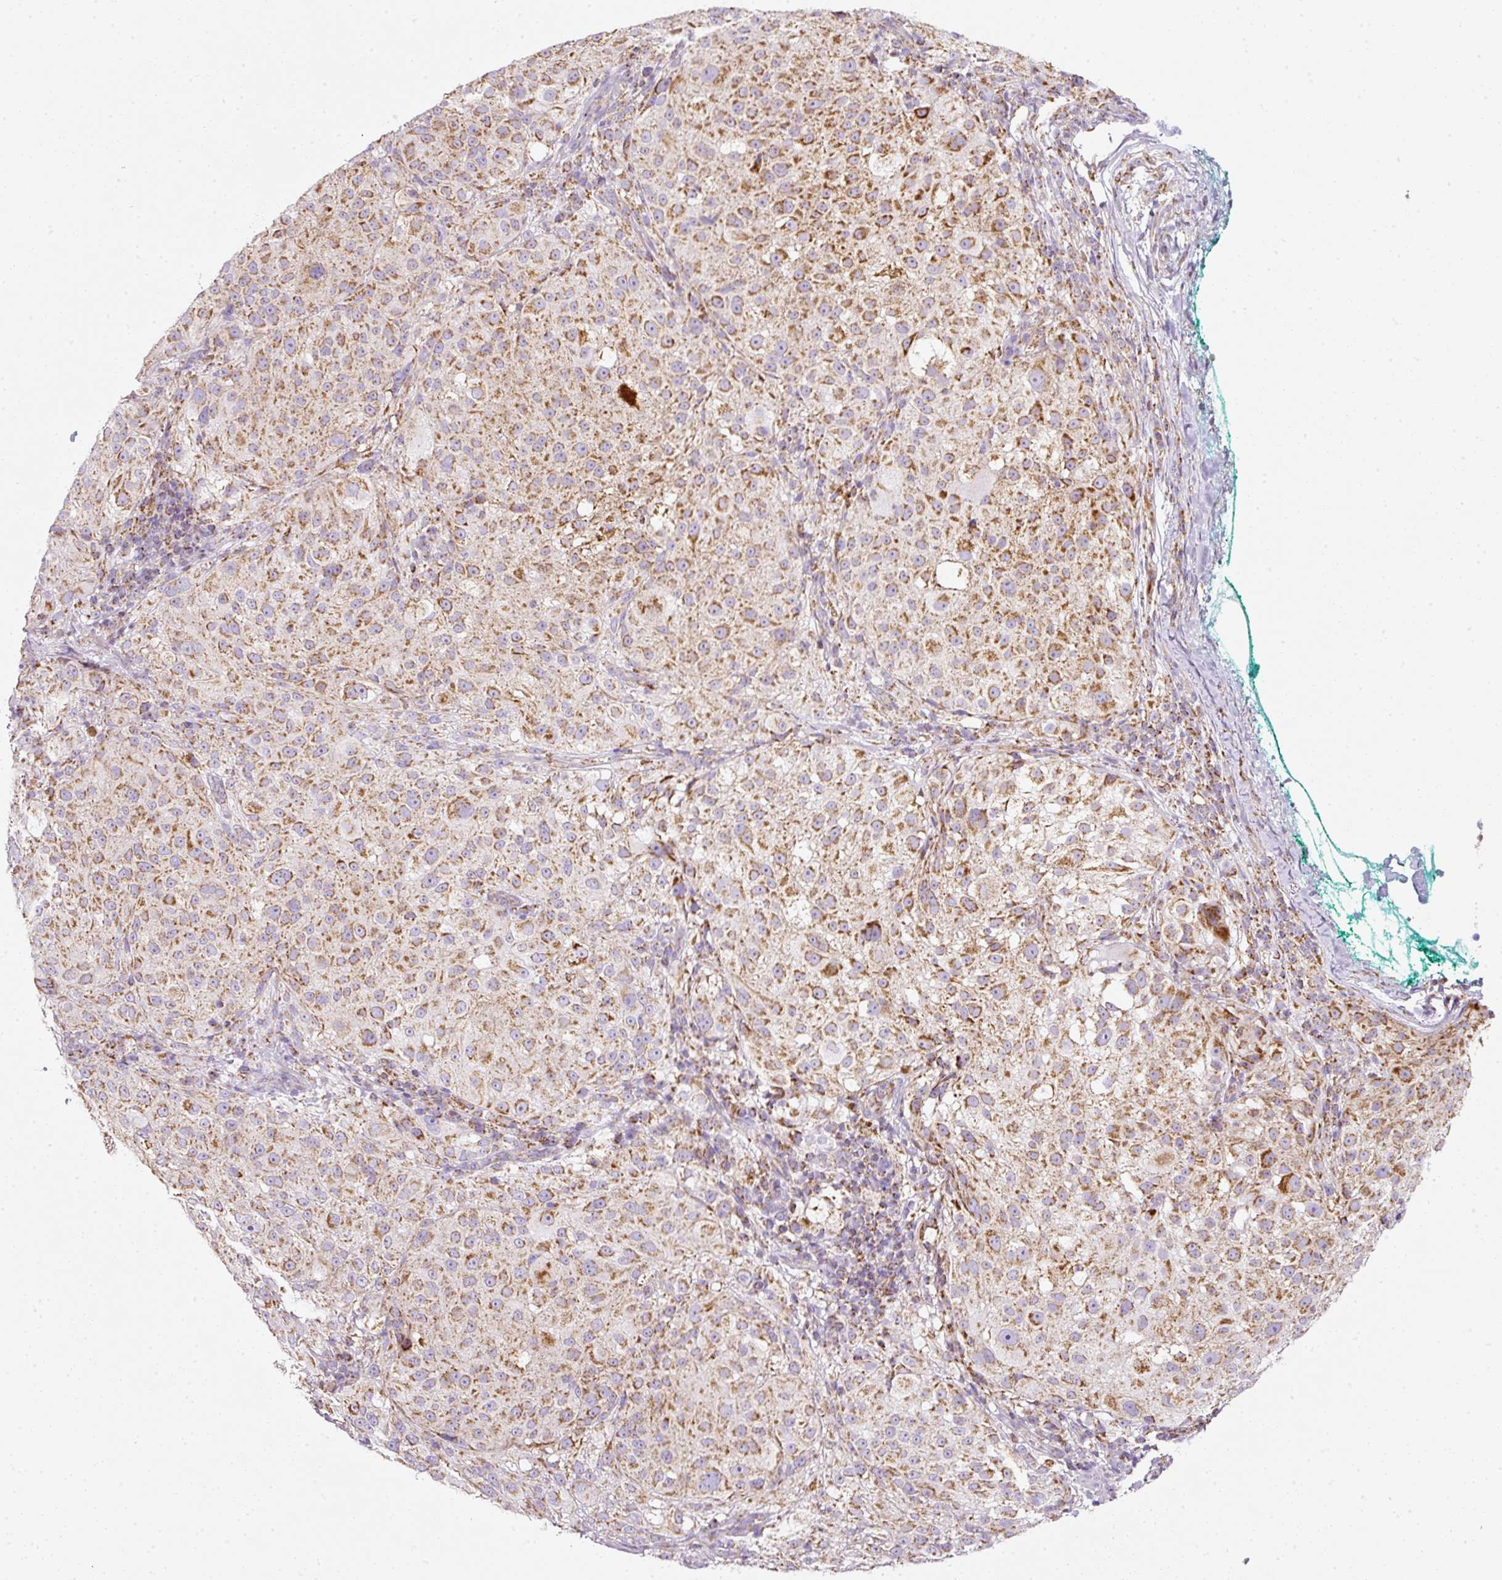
{"staining": {"intensity": "moderate", "quantity": ">75%", "location": "cytoplasmic/membranous"}, "tissue": "melanoma", "cell_type": "Tumor cells", "image_type": "cancer", "snomed": [{"axis": "morphology", "description": "Necrosis, NOS"}, {"axis": "morphology", "description": "Malignant melanoma, NOS"}, {"axis": "topography", "description": "Skin"}], "caption": "An image showing moderate cytoplasmic/membranous positivity in approximately >75% of tumor cells in melanoma, as visualized by brown immunohistochemical staining.", "gene": "SDHA", "patient": {"sex": "female", "age": 87}}